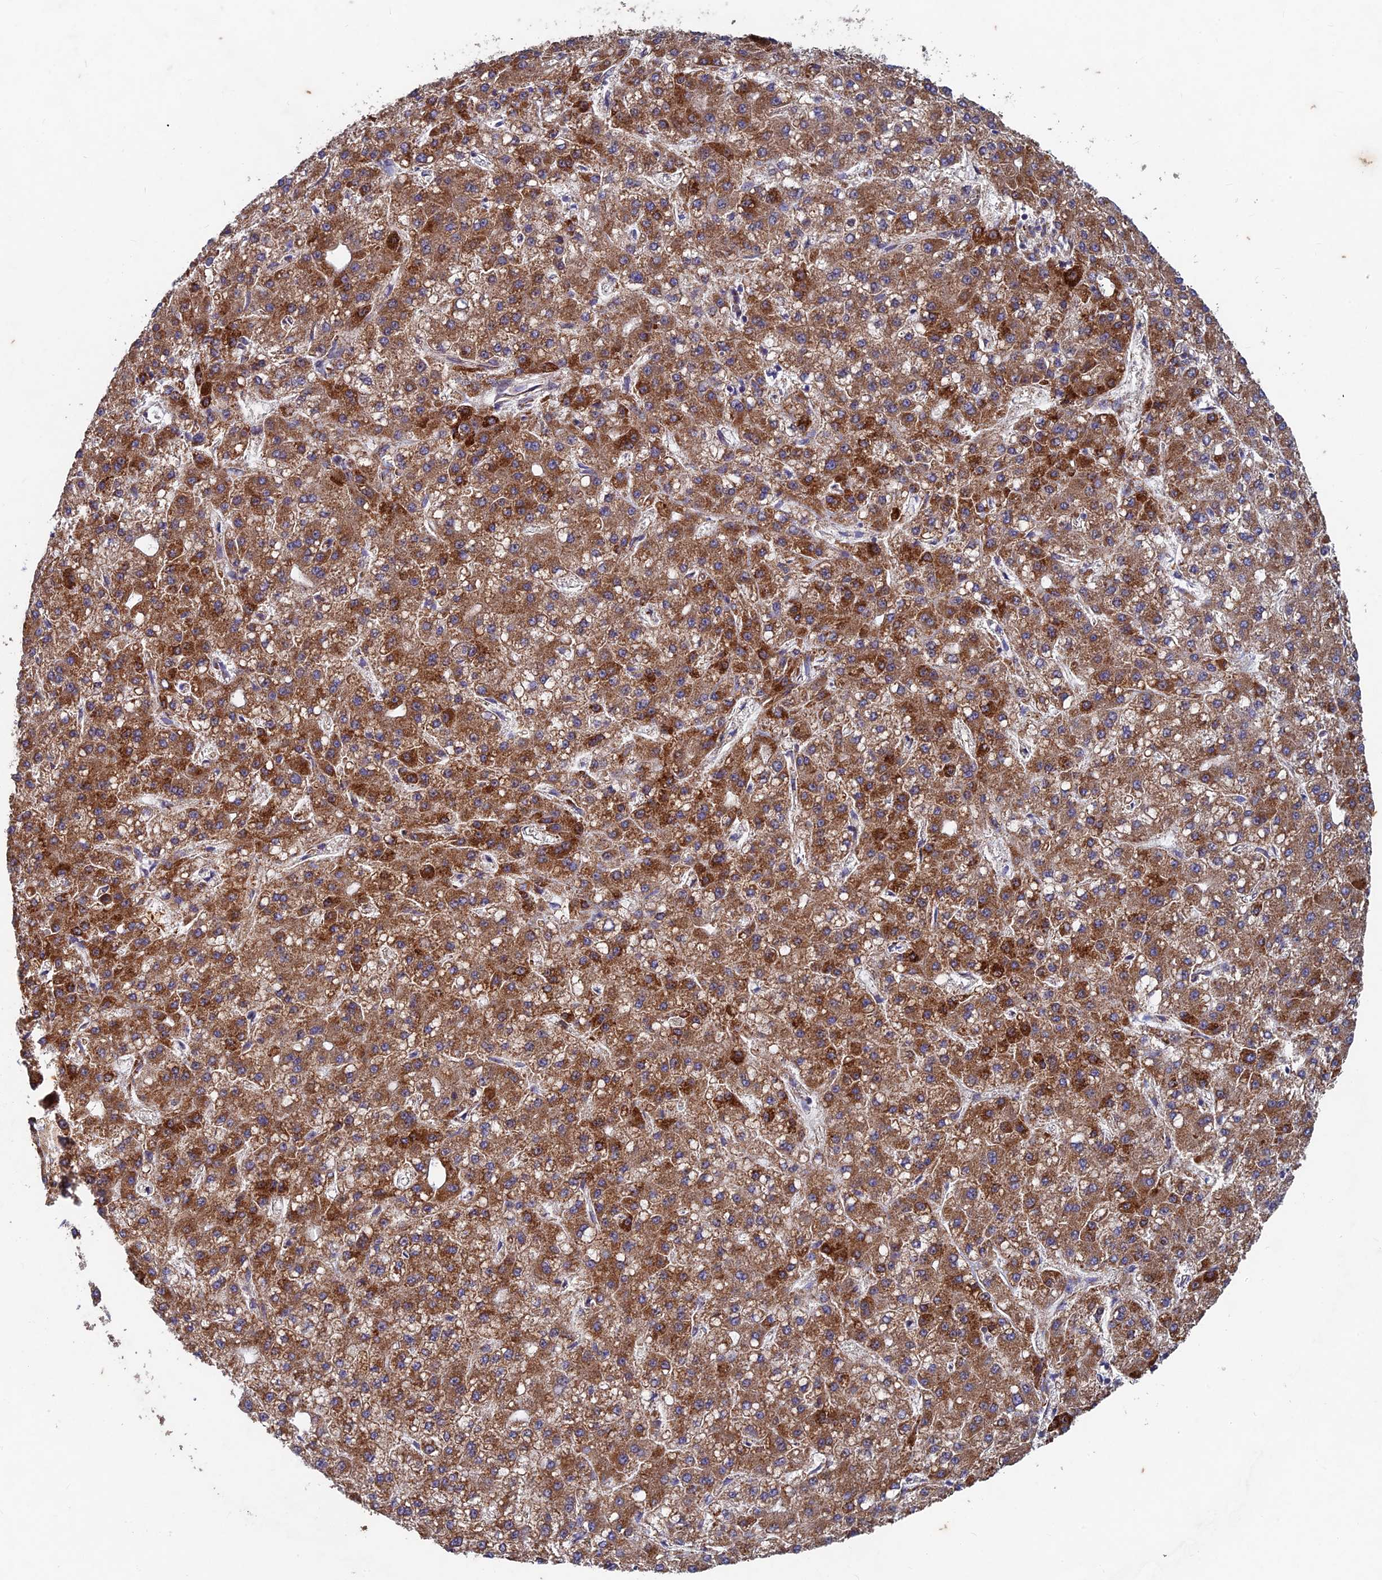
{"staining": {"intensity": "strong", "quantity": ">75%", "location": "cytoplasmic/membranous"}, "tissue": "liver cancer", "cell_type": "Tumor cells", "image_type": "cancer", "snomed": [{"axis": "morphology", "description": "Carcinoma, Hepatocellular, NOS"}, {"axis": "topography", "description": "Liver"}], "caption": "Liver hepatocellular carcinoma stained for a protein reveals strong cytoplasmic/membranous positivity in tumor cells.", "gene": "AP4S1", "patient": {"sex": "male", "age": 67}}